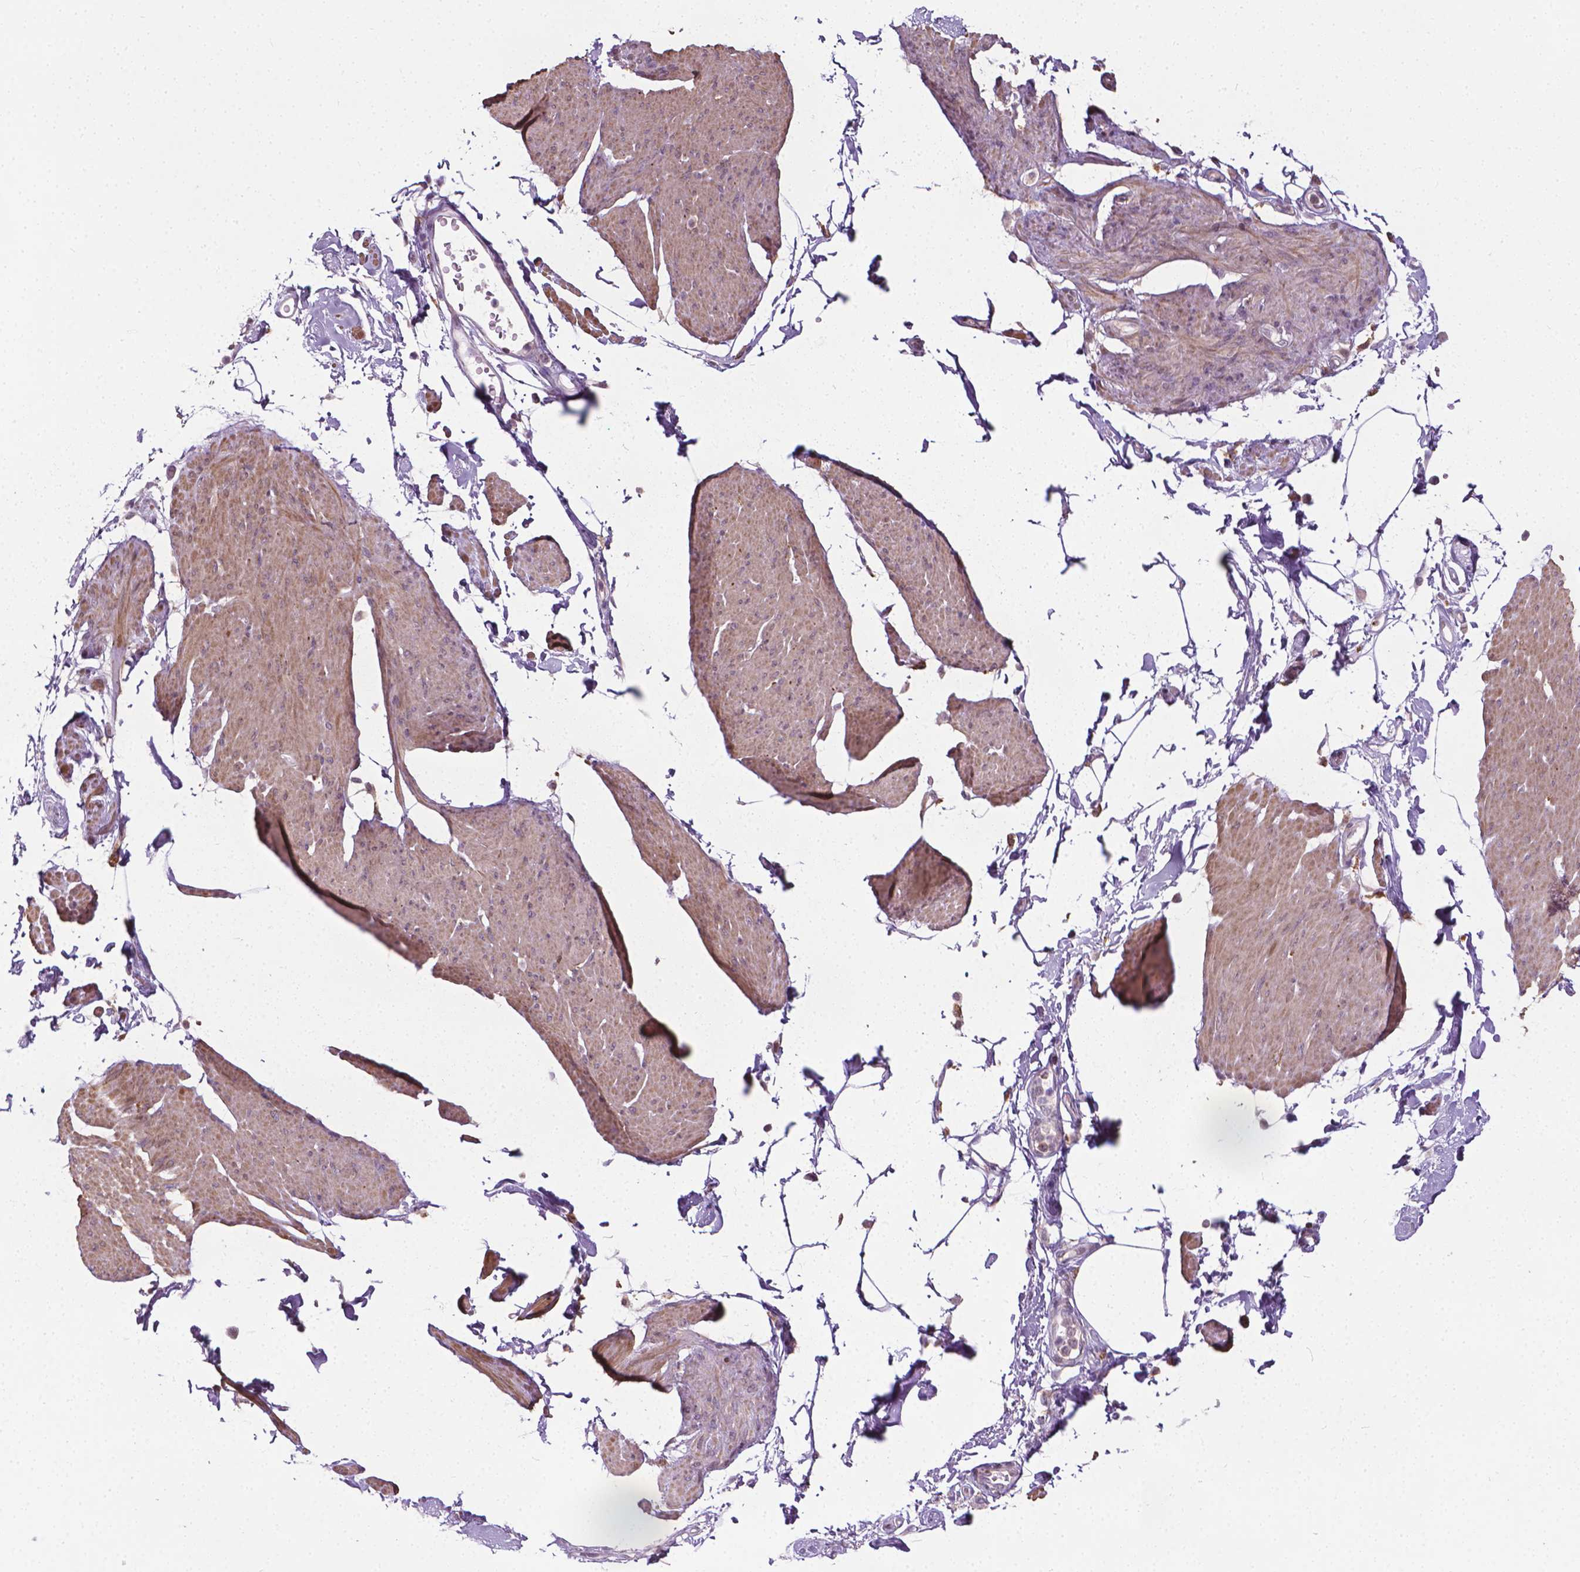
{"staining": {"intensity": "weak", "quantity": ">75%", "location": "cytoplasmic/membranous"}, "tissue": "smooth muscle", "cell_type": "Smooth muscle cells", "image_type": "normal", "snomed": [{"axis": "morphology", "description": "Normal tissue, NOS"}, {"axis": "topography", "description": "Adipose tissue"}, {"axis": "topography", "description": "Smooth muscle"}, {"axis": "topography", "description": "Peripheral nerve tissue"}], "caption": "Protein expression analysis of normal human smooth muscle reveals weak cytoplasmic/membranous expression in about >75% of smooth muscle cells. (DAB (3,3'-diaminobenzidine) IHC, brown staining for protein, blue staining for nuclei).", "gene": "PRAG1", "patient": {"sex": "male", "age": 83}}